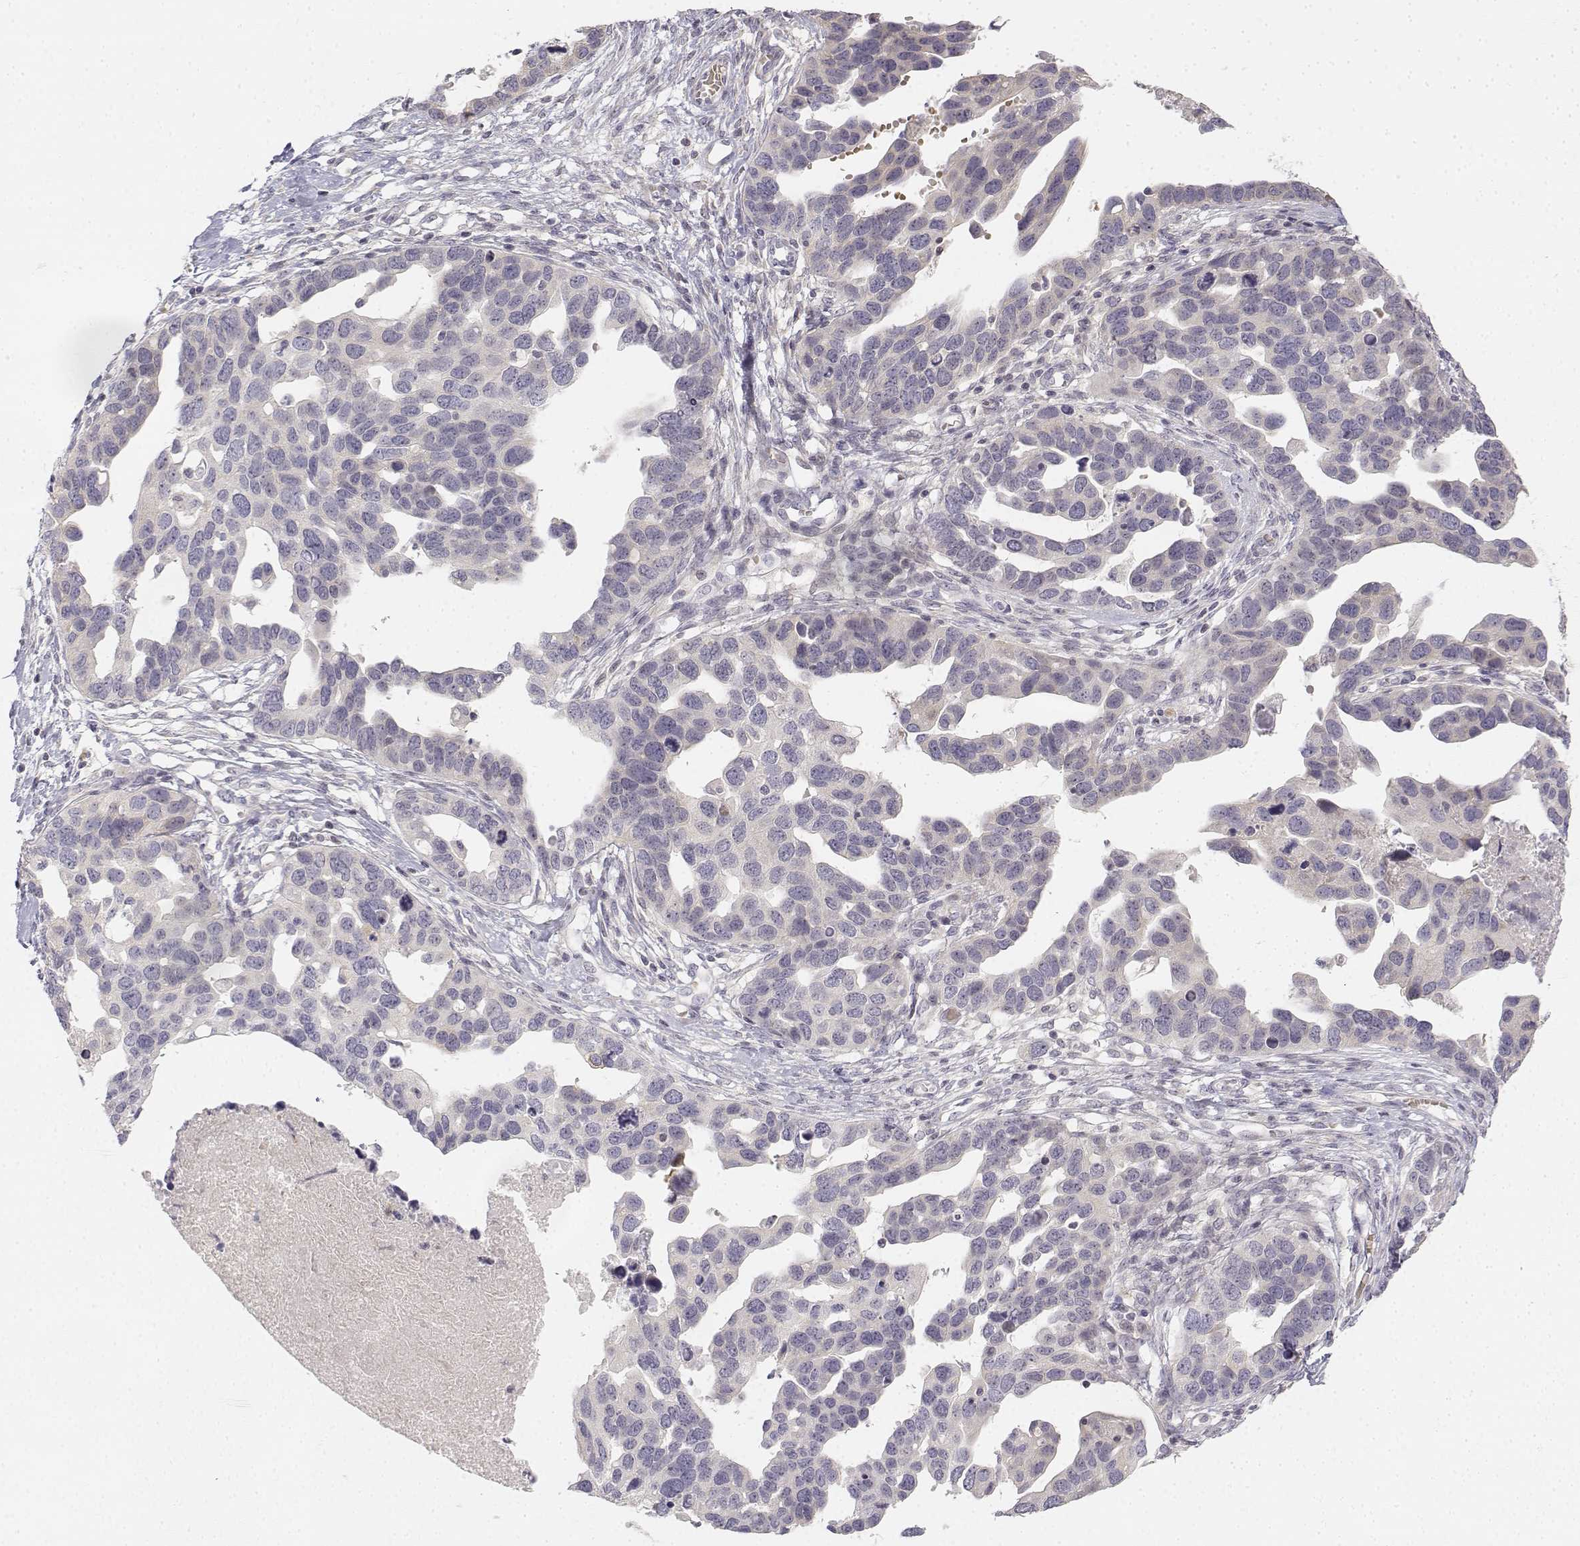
{"staining": {"intensity": "negative", "quantity": "none", "location": "none"}, "tissue": "ovarian cancer", "cell_type": "Tumor cells", "image_type": "cancer", "snomed": [{"axis": "morphology", "description": "Cystadenocarcinoma, serous, NOS"}, {"axis": "topography", "description": "Ovary"}], "caption": "Immunohistochemistry (IHC) of human serous cystadenocarcinoma (ovarian) demonstrates no positivity in tumor cells.", "gene": "GLIPR1L2", "patient": {"sex": "female", "age": 54}}